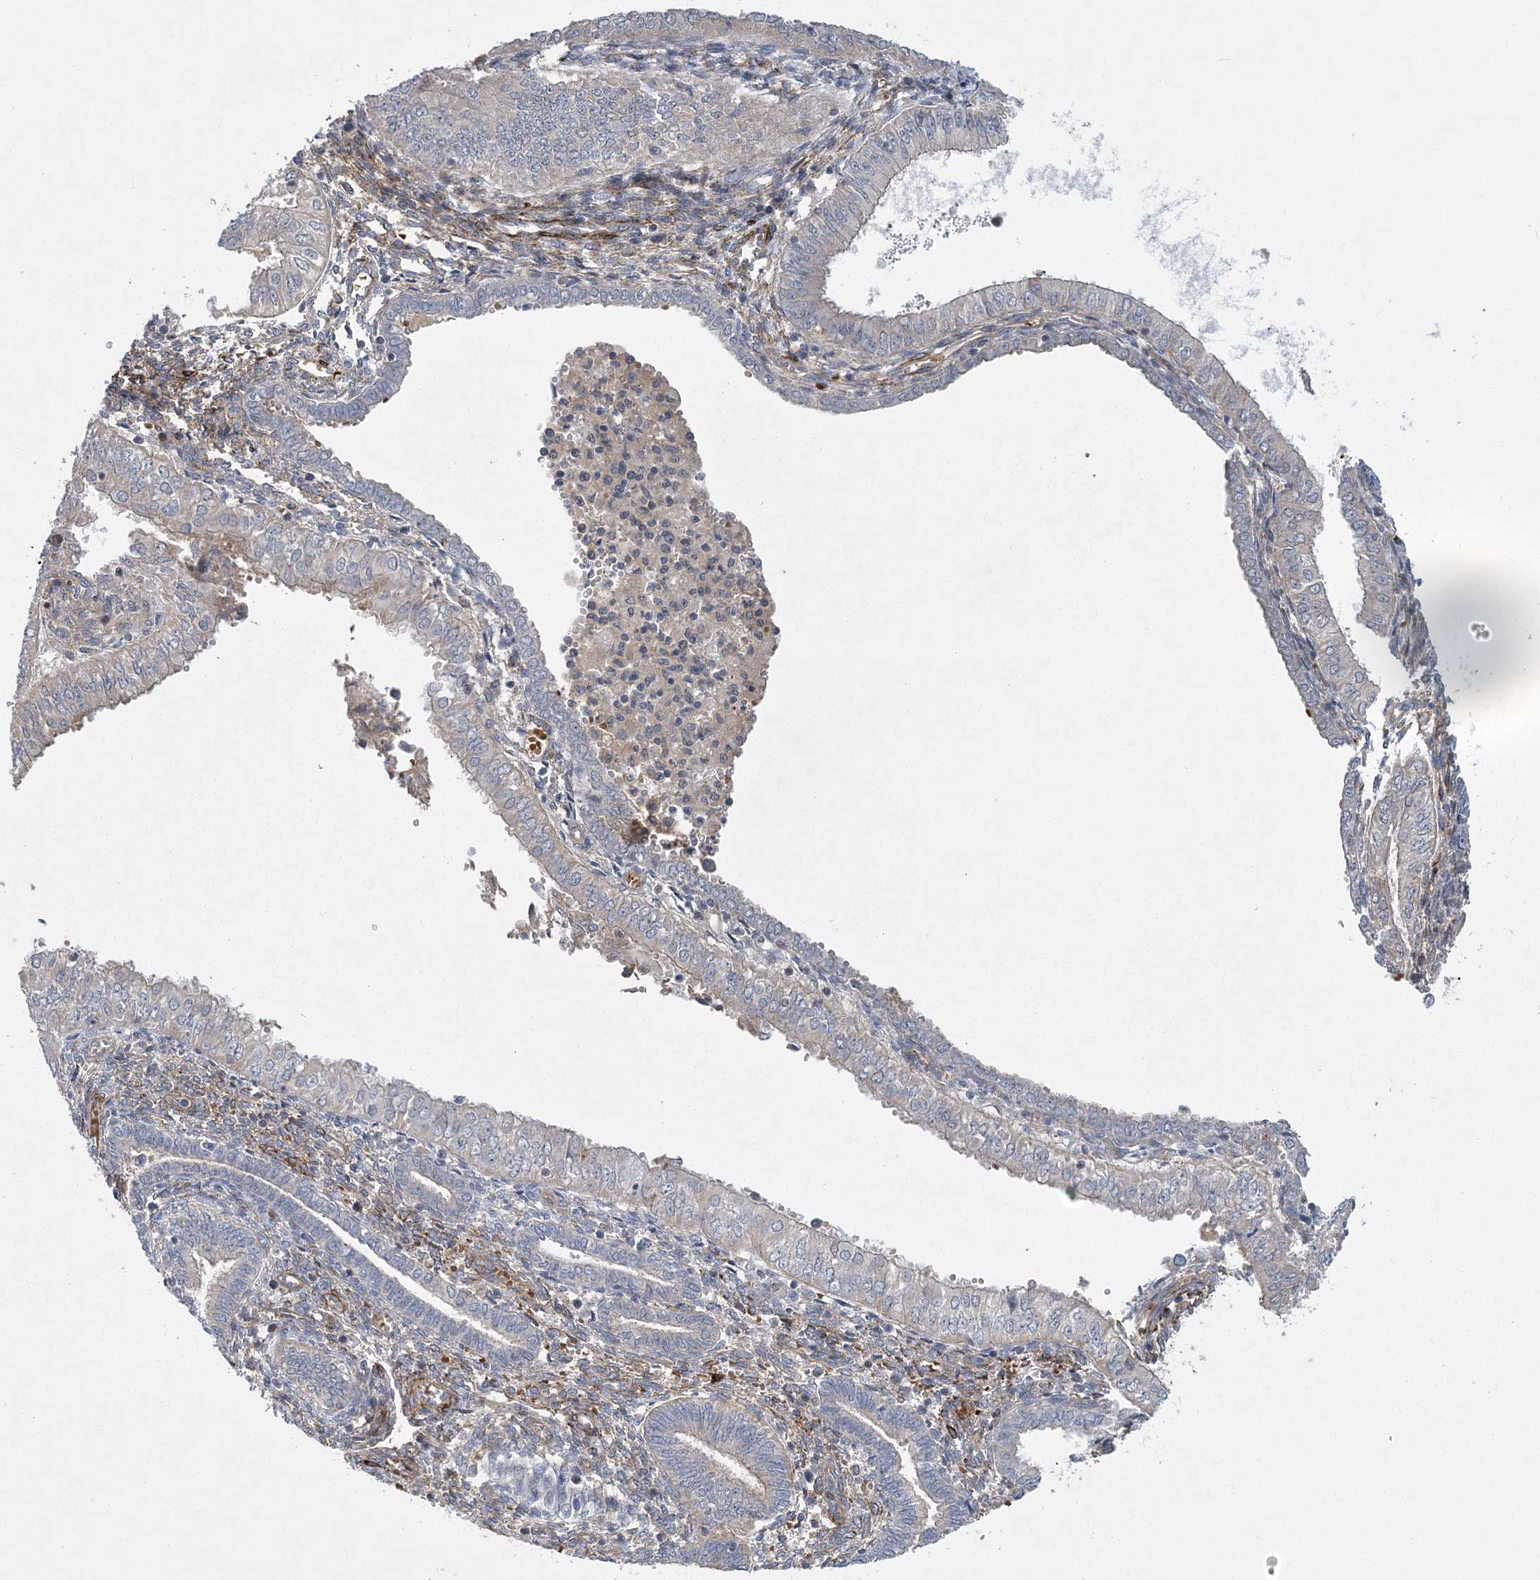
{"staining": {"intensity": "negative", "quantity": "none", "location": "none"}, "tissue": "endometrial cancer", "cell_type": "Tumor cells", "image_type": "cancer", "snomed": [{"axis": "morphology", "description": "Normal tissue, NOS"}, {"axis": "morphology", "description": "Adenocarcinoma, NOS"}, {"axis": "topography", "description": "Endometrium"}], "caption": "Histopathology image shows no protein expression in tumor cells of endometrial cancer tissue.", "gene": "CALN1", "patient": {"sex": "female", "age": 53}}